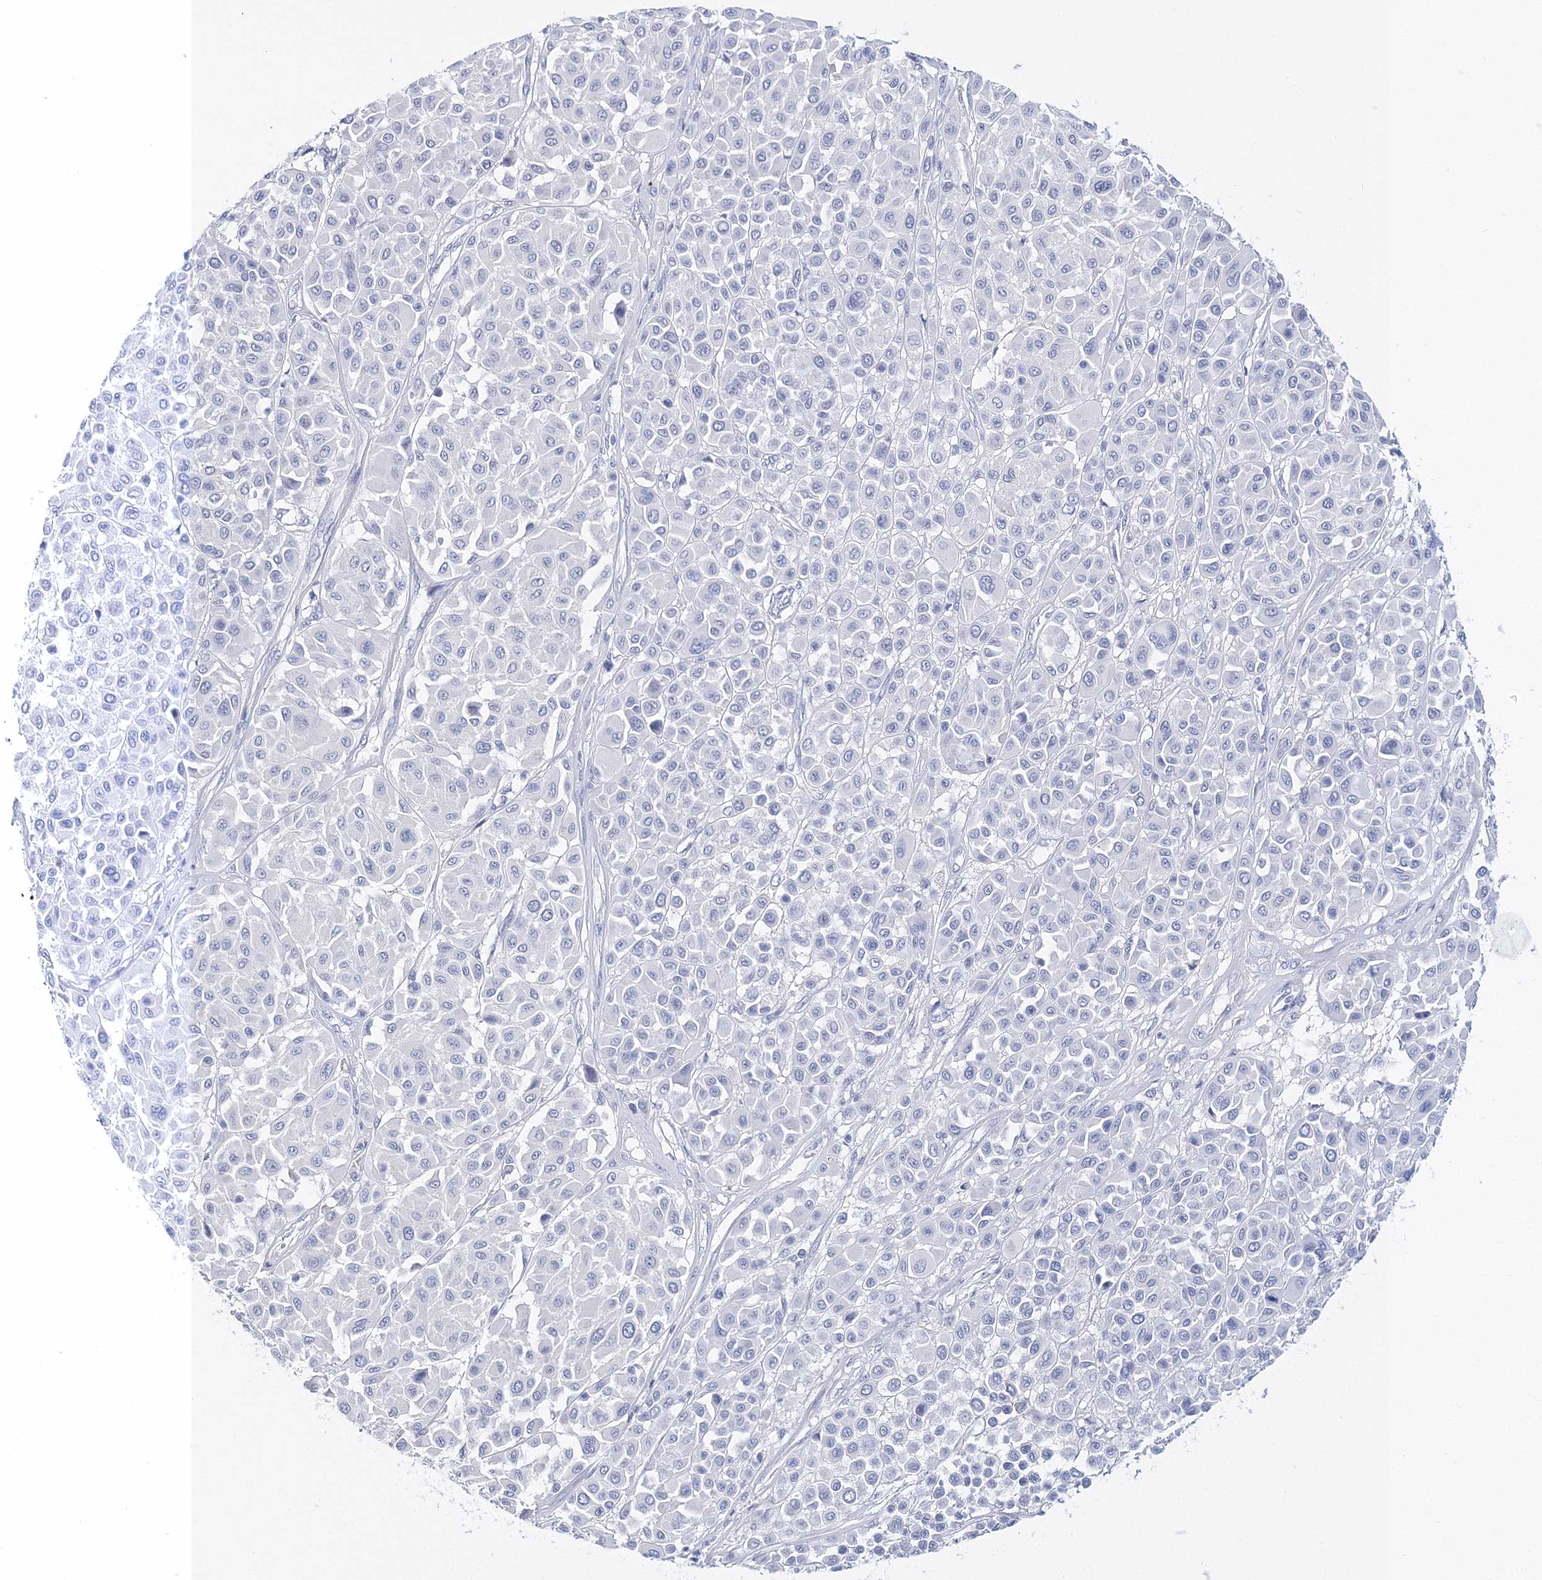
{"staining": {"intensity": "negative", "quantity": "none", "location": "none"}, "tissue": "melanoma", "cell_type": "Tumor cells", "image_type": "cancer", "snomed": [{"axis": "morphology", "description": "Malignant melanoma, Metastatic site"}, {"axis": "topography", "description": "Soft tissue"}], "caption": "Immunohistochemistry (IHC) histopathology image of human melanoma stained for a protein (brown), which demonstrates no positivity in tumor cells. (DAB immunohistochemistry (IHC) with hematoxylin counter stain).", "gene": "MYOZ2", "patient": {"sex": "male", "age": 41}}